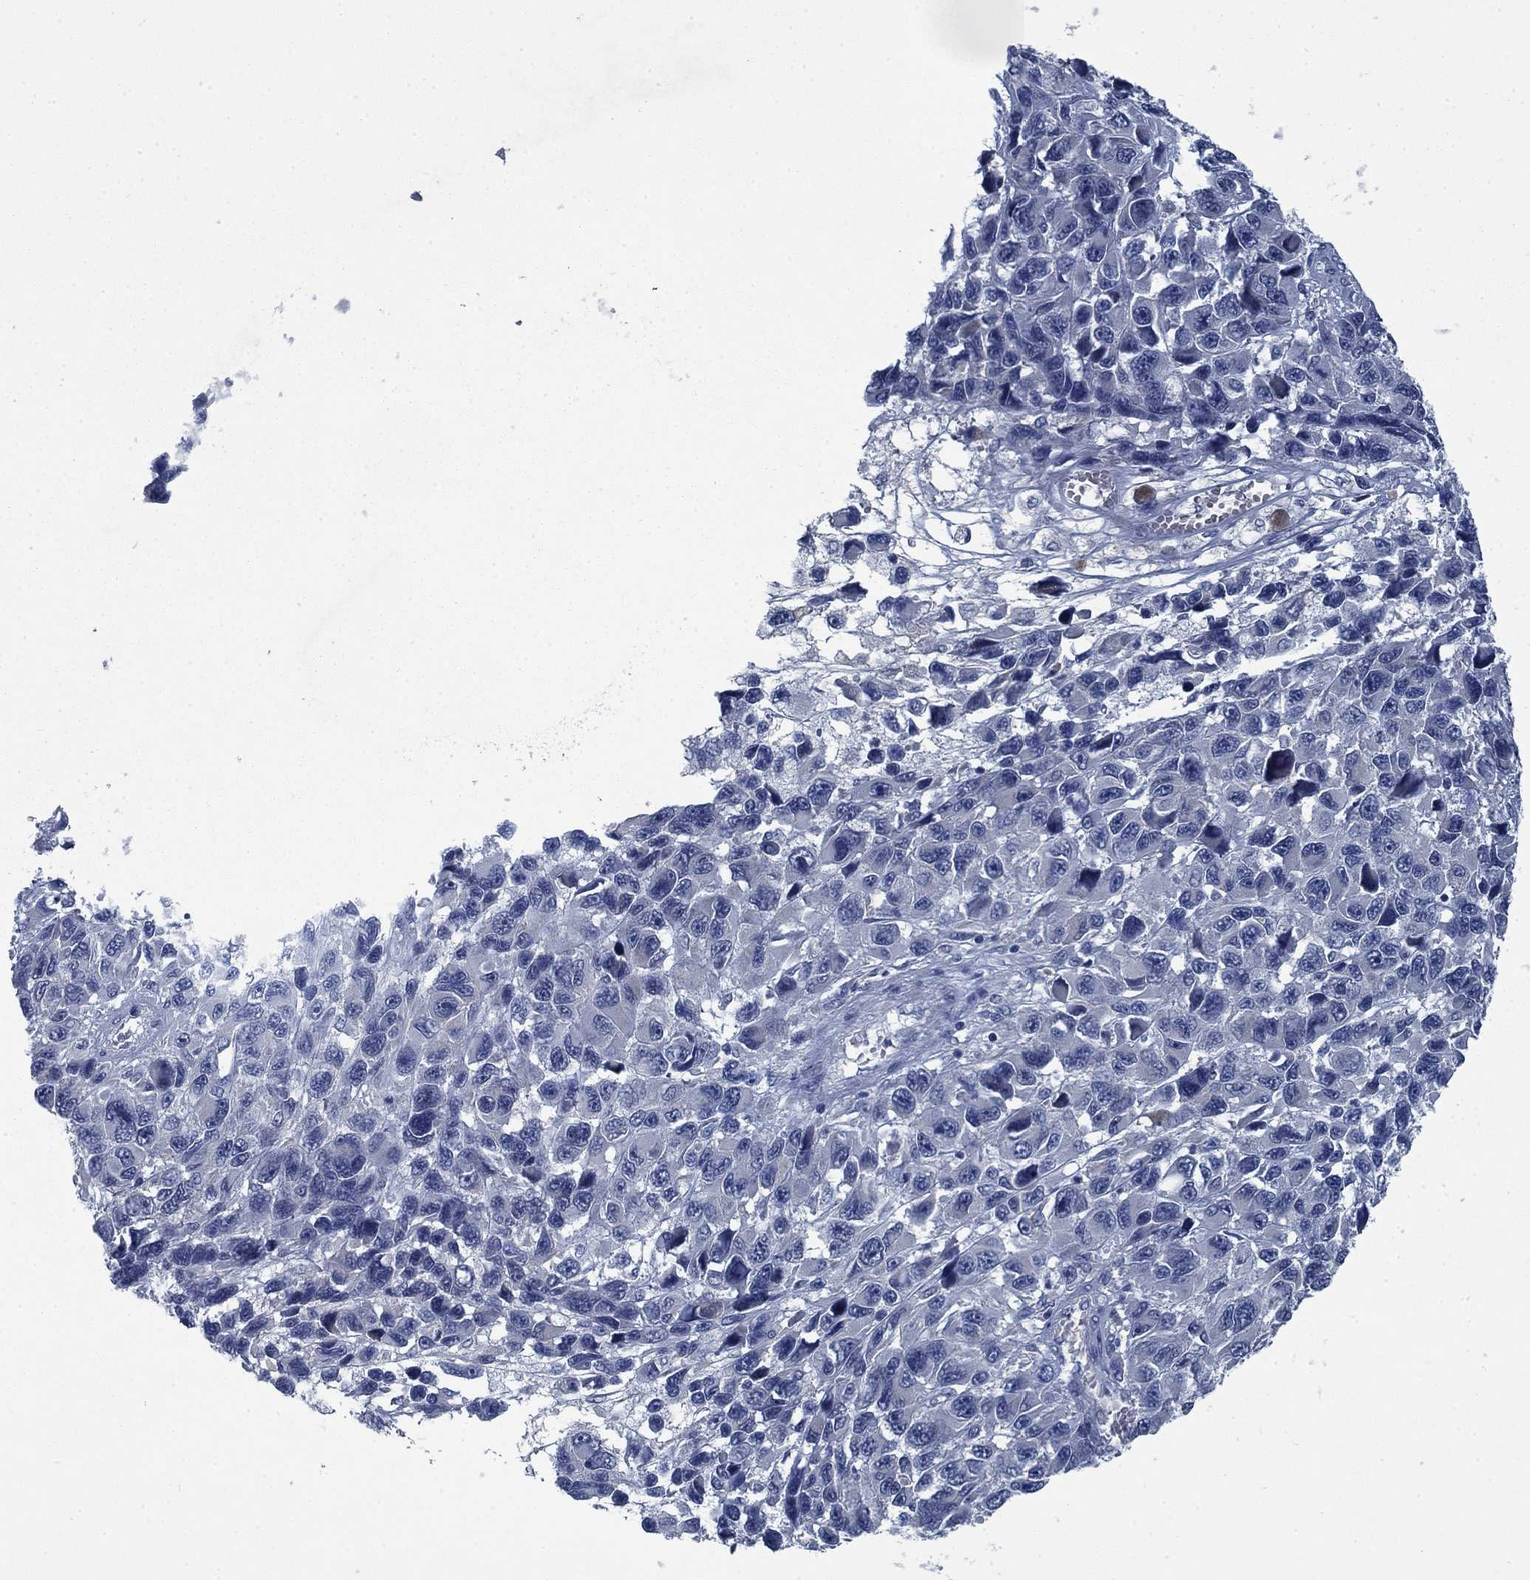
{"staining": {"intensity": "negative", "quantity": "none", "location": "none"}, "tissue": "melanoma", "cell_type": "Tumor cells", "image_type": "cancer", "snomed": [{"axis": "morphology", "description": "Malignant melanoma, NOS"}, {"axis": "topography", "description": "Skin"}], "caption": "This is a micrograph of IHC staining of melanoma, which shows no staining in tumor cells.", "gene": "PNMA8A", "patient": {"sex": "male", "age": 53}}